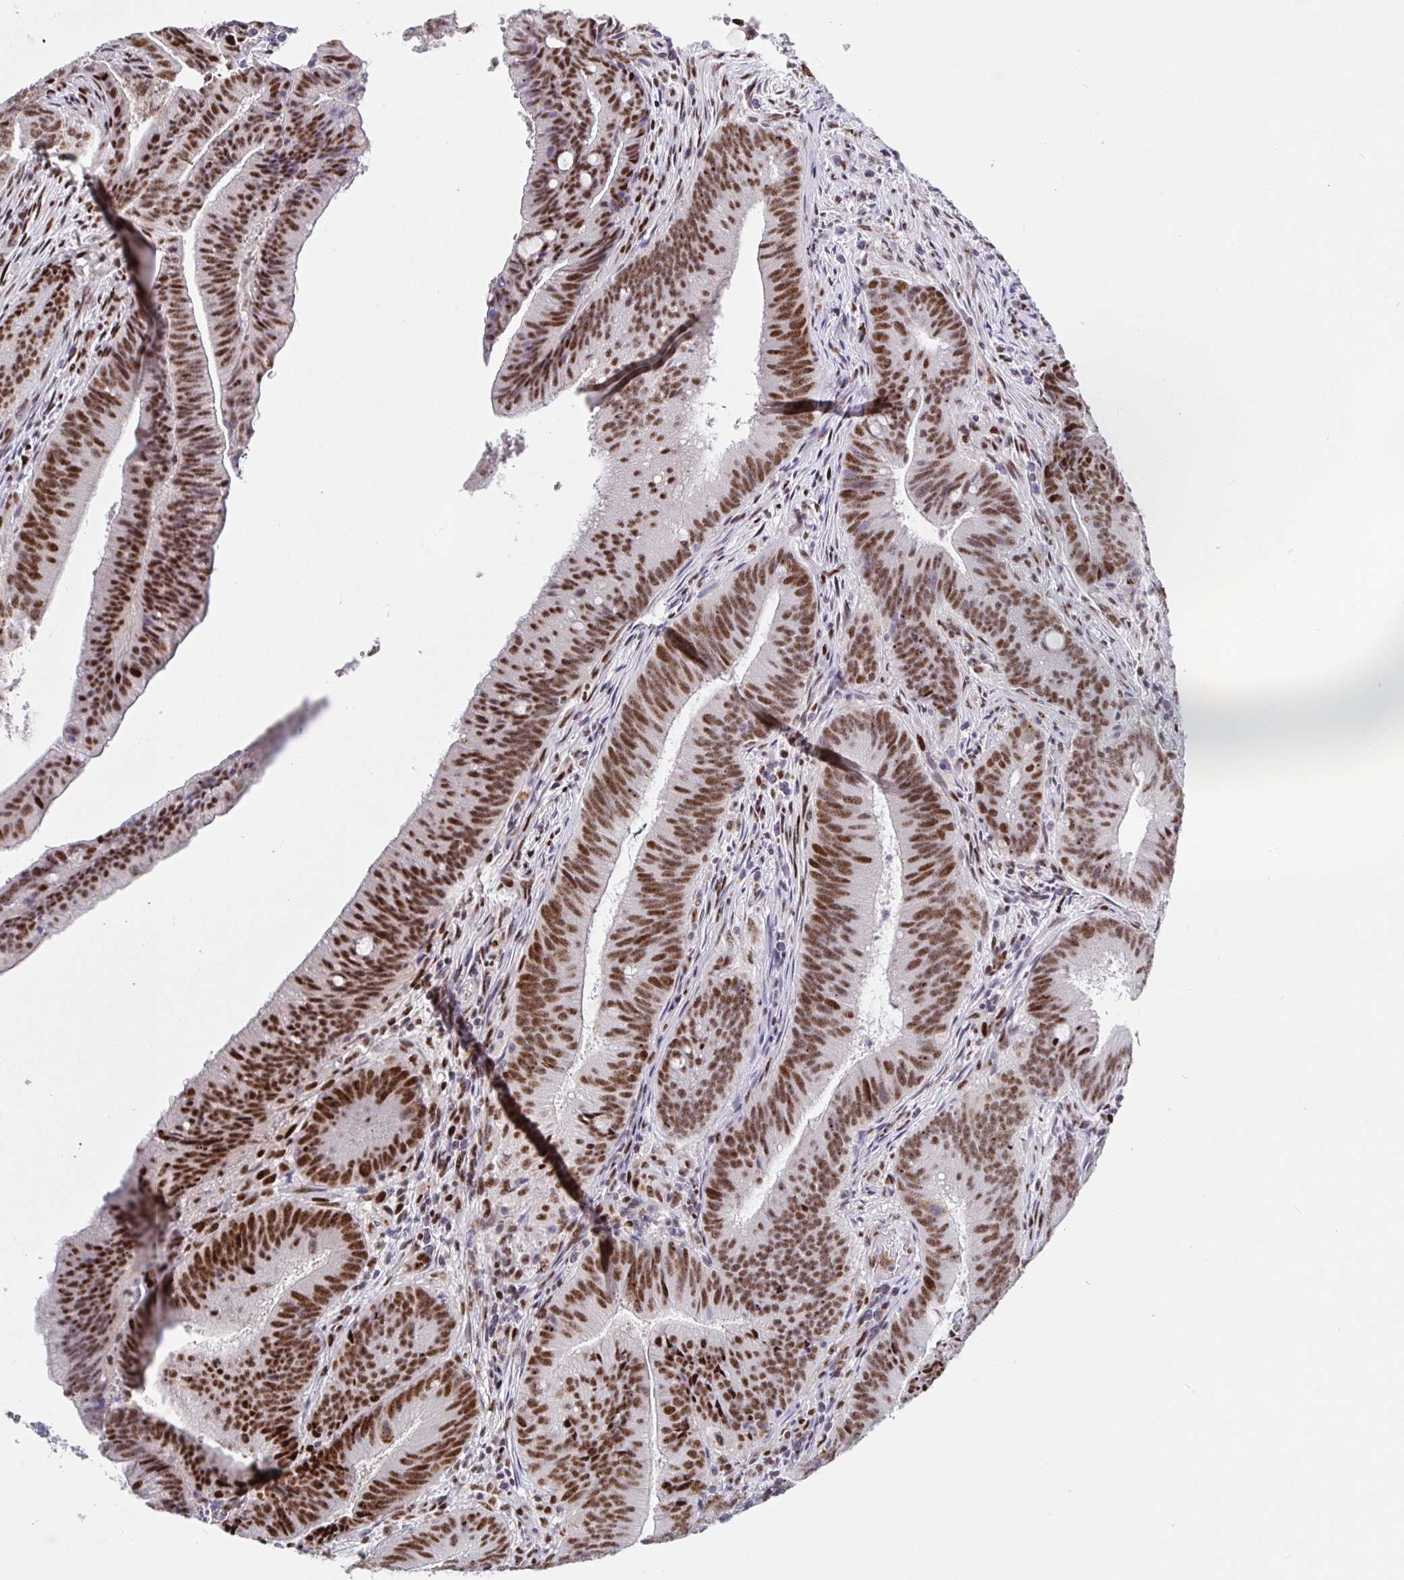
{"staining": {"intensity": "moderate", "quantity": ">75%", "location": "nuclear"}, "tissue": "colorectal cancer", "cell_type": "Tumor cells", "image_type": "cancer", "snomed": [{"axis": "morphology", "description": "Adenocarcinoma, NOS"}, {"axis": "topography", "description": "Colon"}], "caption": "Immunohistochemistry (IHC) staining of colorectal adenocarcinoma, which demonstrates medium levels of moderate nuclear expression in approximately >75% of tumor cells indicating moderate nuclear protein staining. The staining was performed using DAB (3,3'-diaminobenzidine) (brown) for protein detection and nuclei were counterstained in hematoxylin (blue).", "gene": "SETD5", "patient": {"sex": "female", "age": 43}}